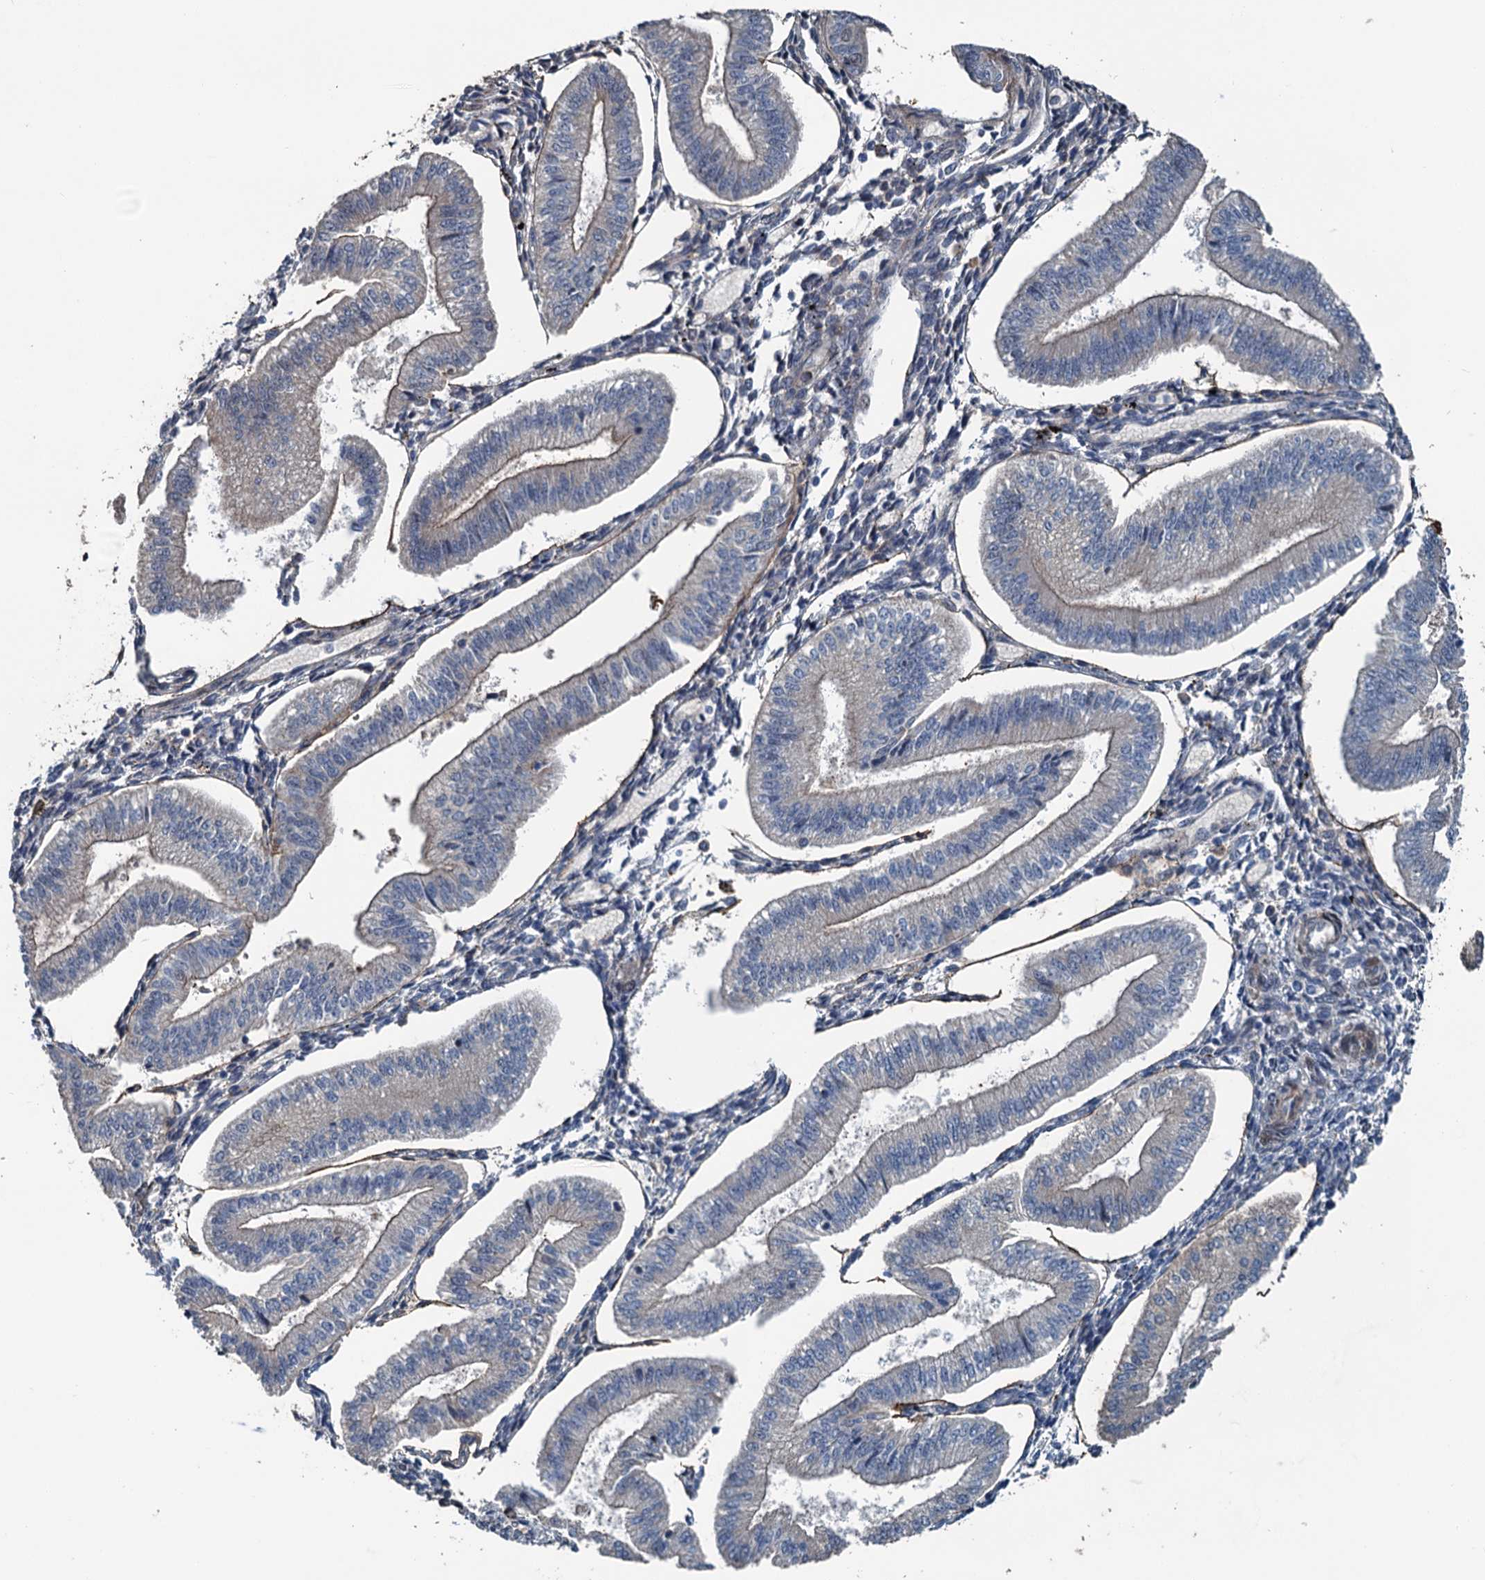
{"staining": {"intensity": "negative", "quantity": "none", "location": "none"}, "tissue": "endometrium", "cell_type": "Cells in endometrial stroma", "image_type": "normal", "snomed": [{"axis": "morphology", "description": "Normal tissue, NOS"}, {"axis": "topography", "description": "Endometrium"}], "caption": "This is an immunohistochemistry image of unremarkable endometrium. There is no expression in cells in endometrial stroma.", "gene": "TEDC1", "patient": {"sex": "female", "age": 34}}